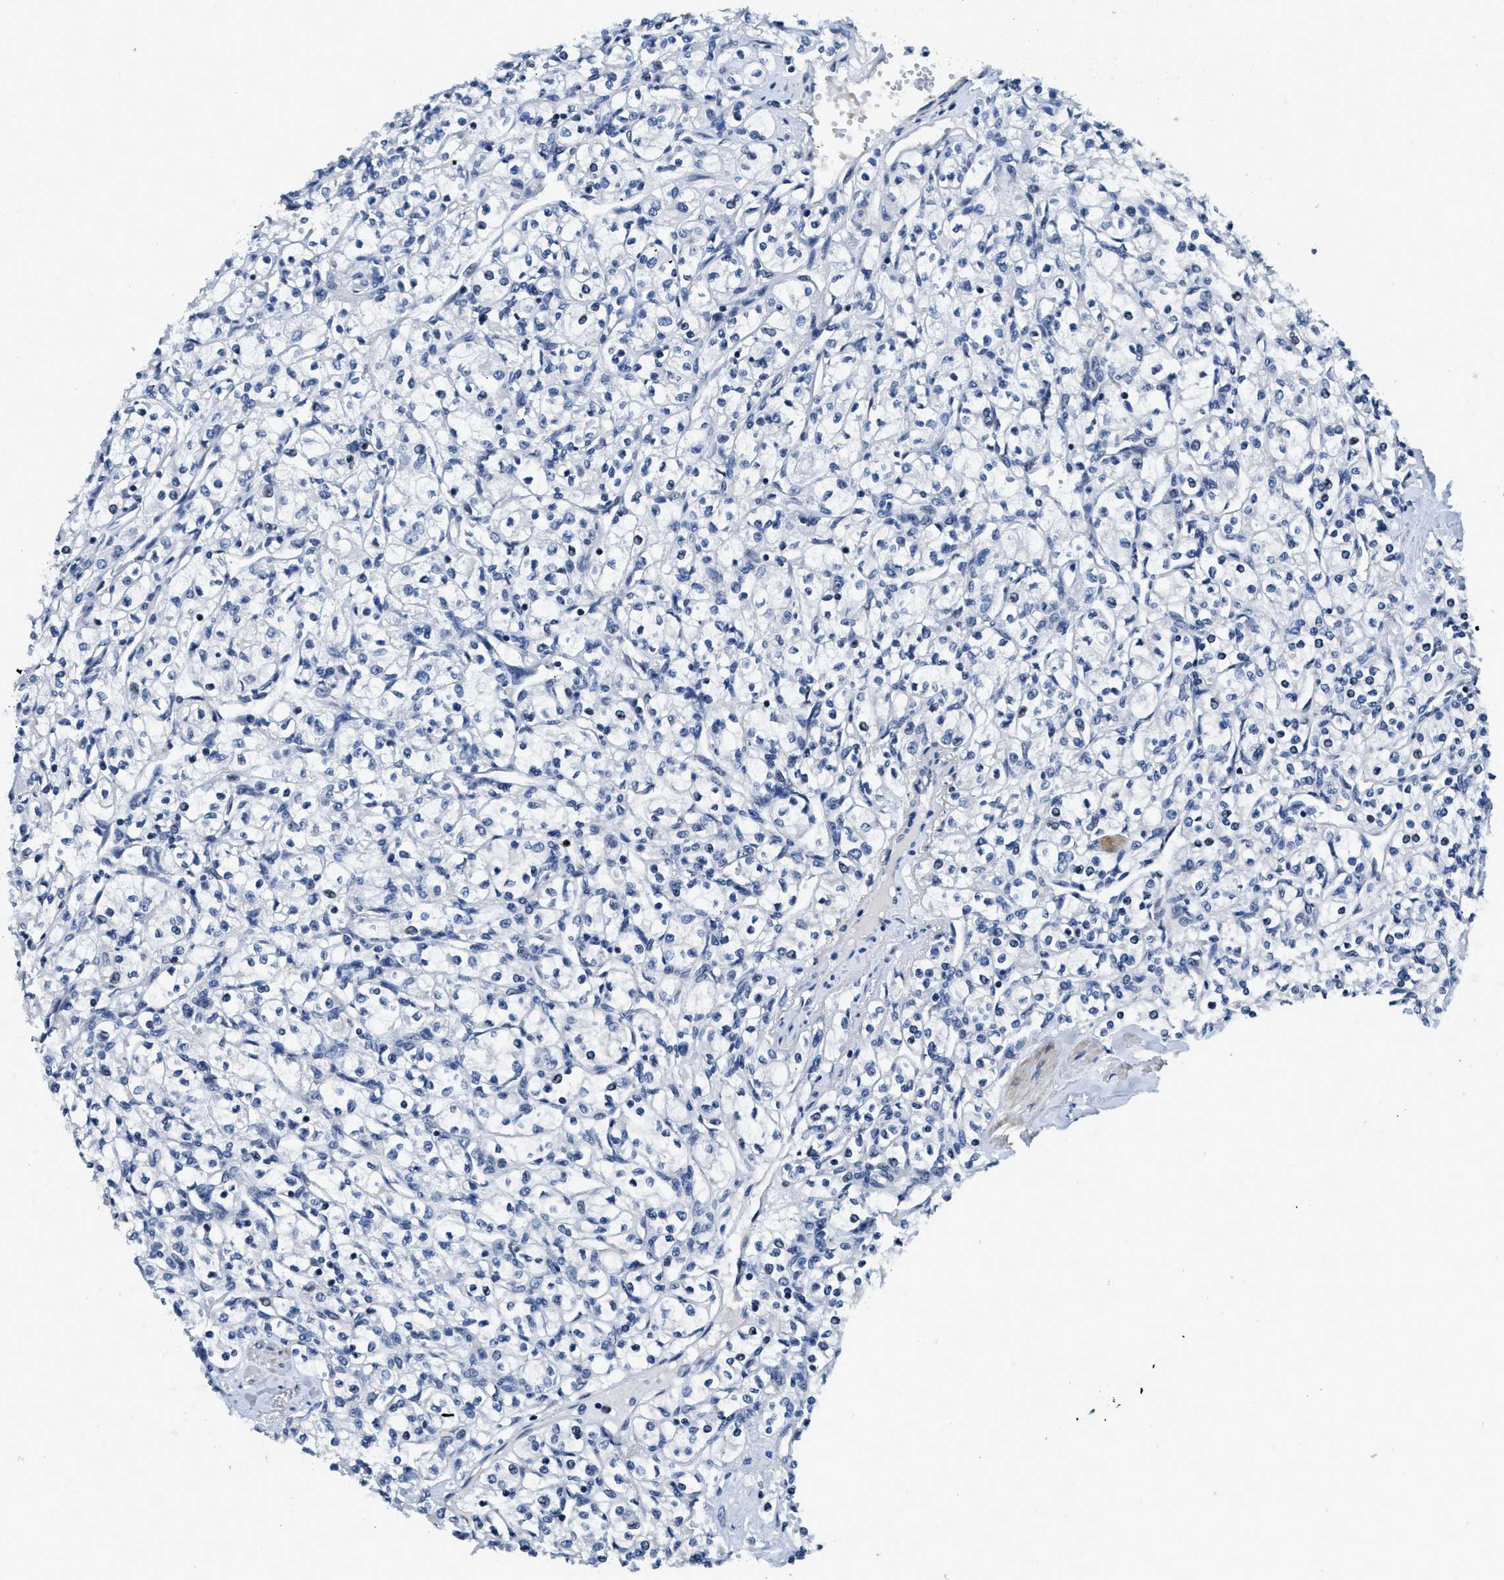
{"staining": {"intensity": "negative", "quantity": "none", "location": "none"}, "tissue": "renal cancer", "cell_type": "Tumor cells", "image_type": "cancer", "snomed": [{"axis": "morphology", "description": "Adenocarcinoma, NOS"}, {"axis": "topography", "description": "Kidney"}], "caption": "Immunohistochemical staining of human renal cancer (adenocarcinoma) shows no significant positivity in tumor cells.", "gene": "ZC3HC1", "patient": {"sex": "male", "age": 77}}